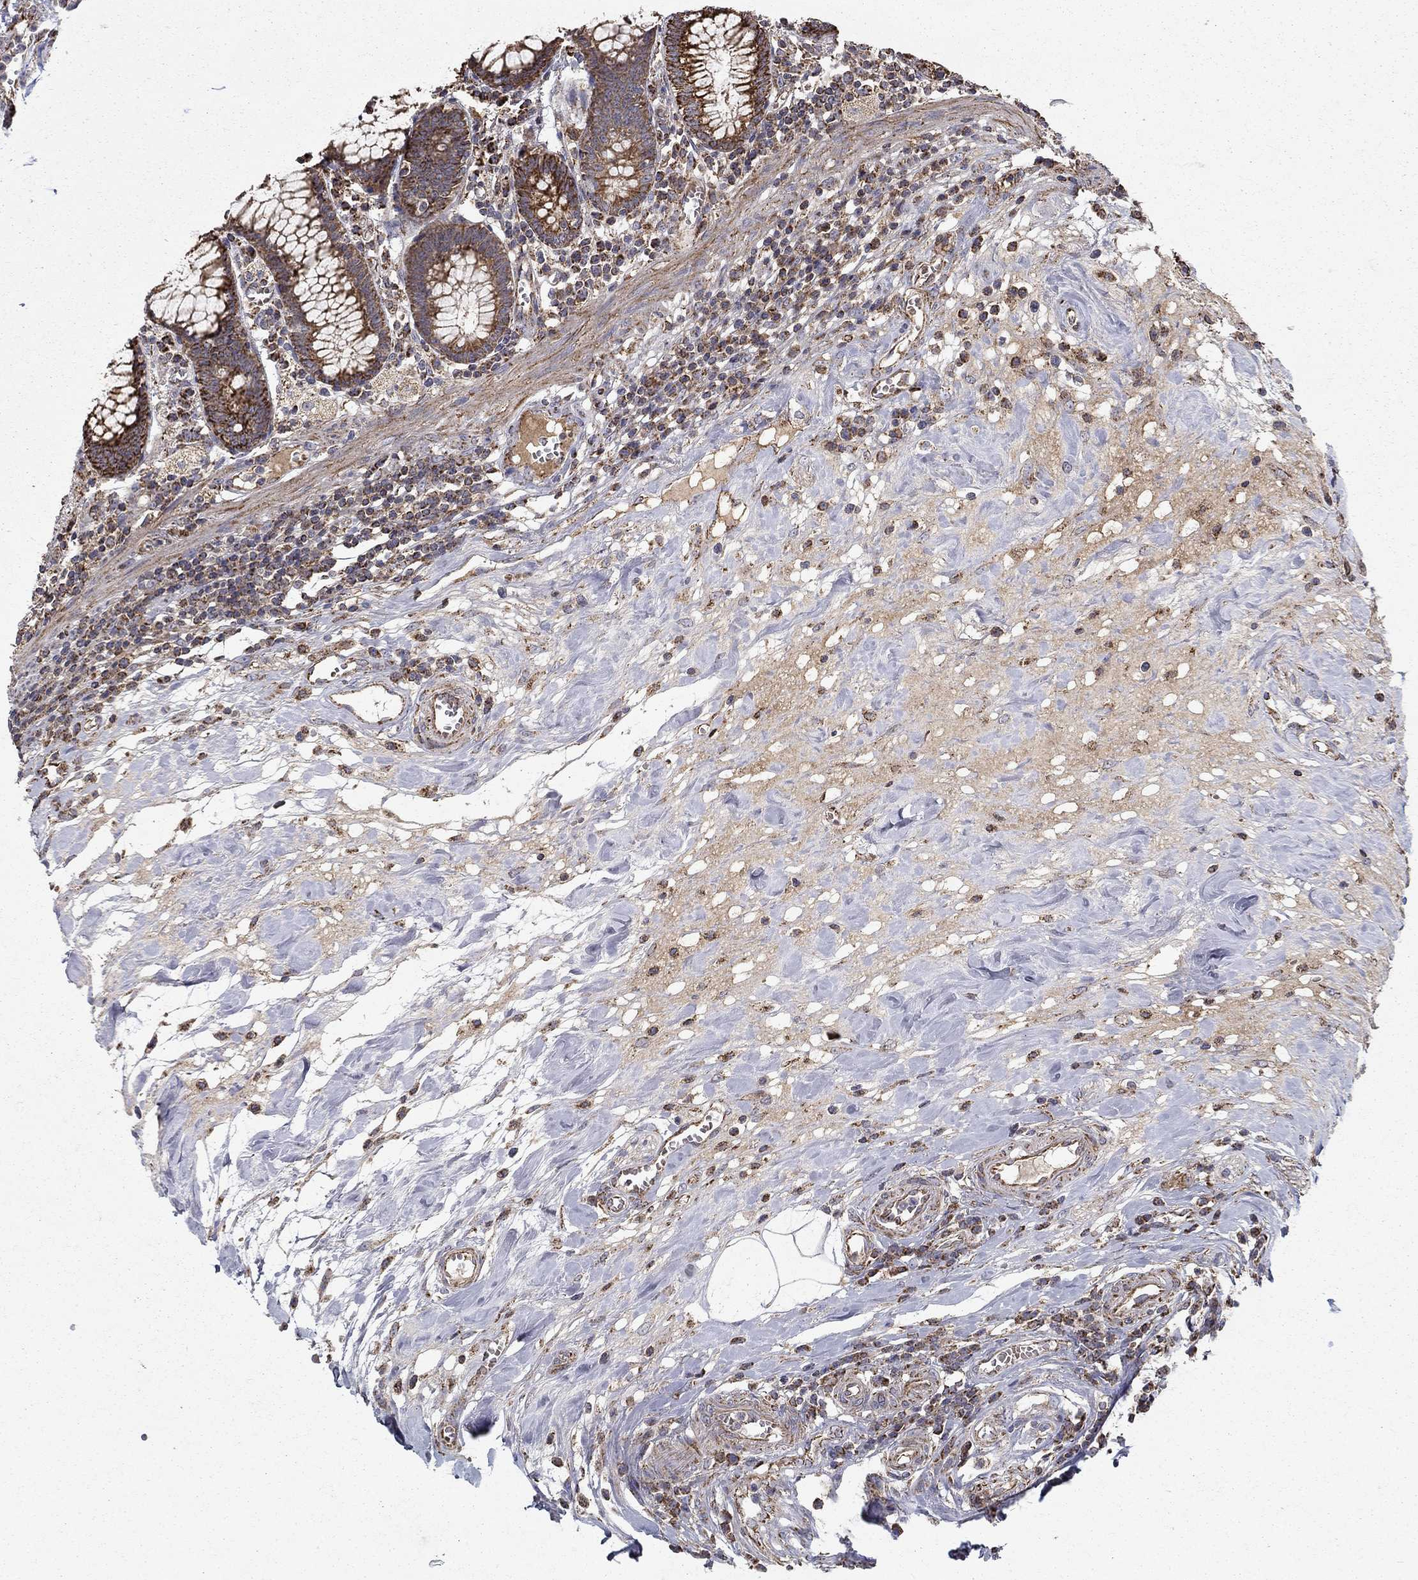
{"staining": {"intensity": "moderate", "quantity": "25%-75%", "location": "cytoplasmic/membranous"}, "tissue": "colon", "cell_type": "Endothelial cells", "image_type": "normal", "snomed": [{"axis": "morphology", "description": "Normal tissue, NOS"}, {"axis": "topography", "description": "Colon"}], "caption": "Immunohistochemical staining of benign colon displays 25%-75% levels of moderate cytoplasmic/membranous protein staining in about 25%-75% of endothelial cells. The protein of interest is shown in brown color, while the nuclei are stained blue.", "gene": "NDUFS8", "patient": {"sex": "male", "age": 65}}